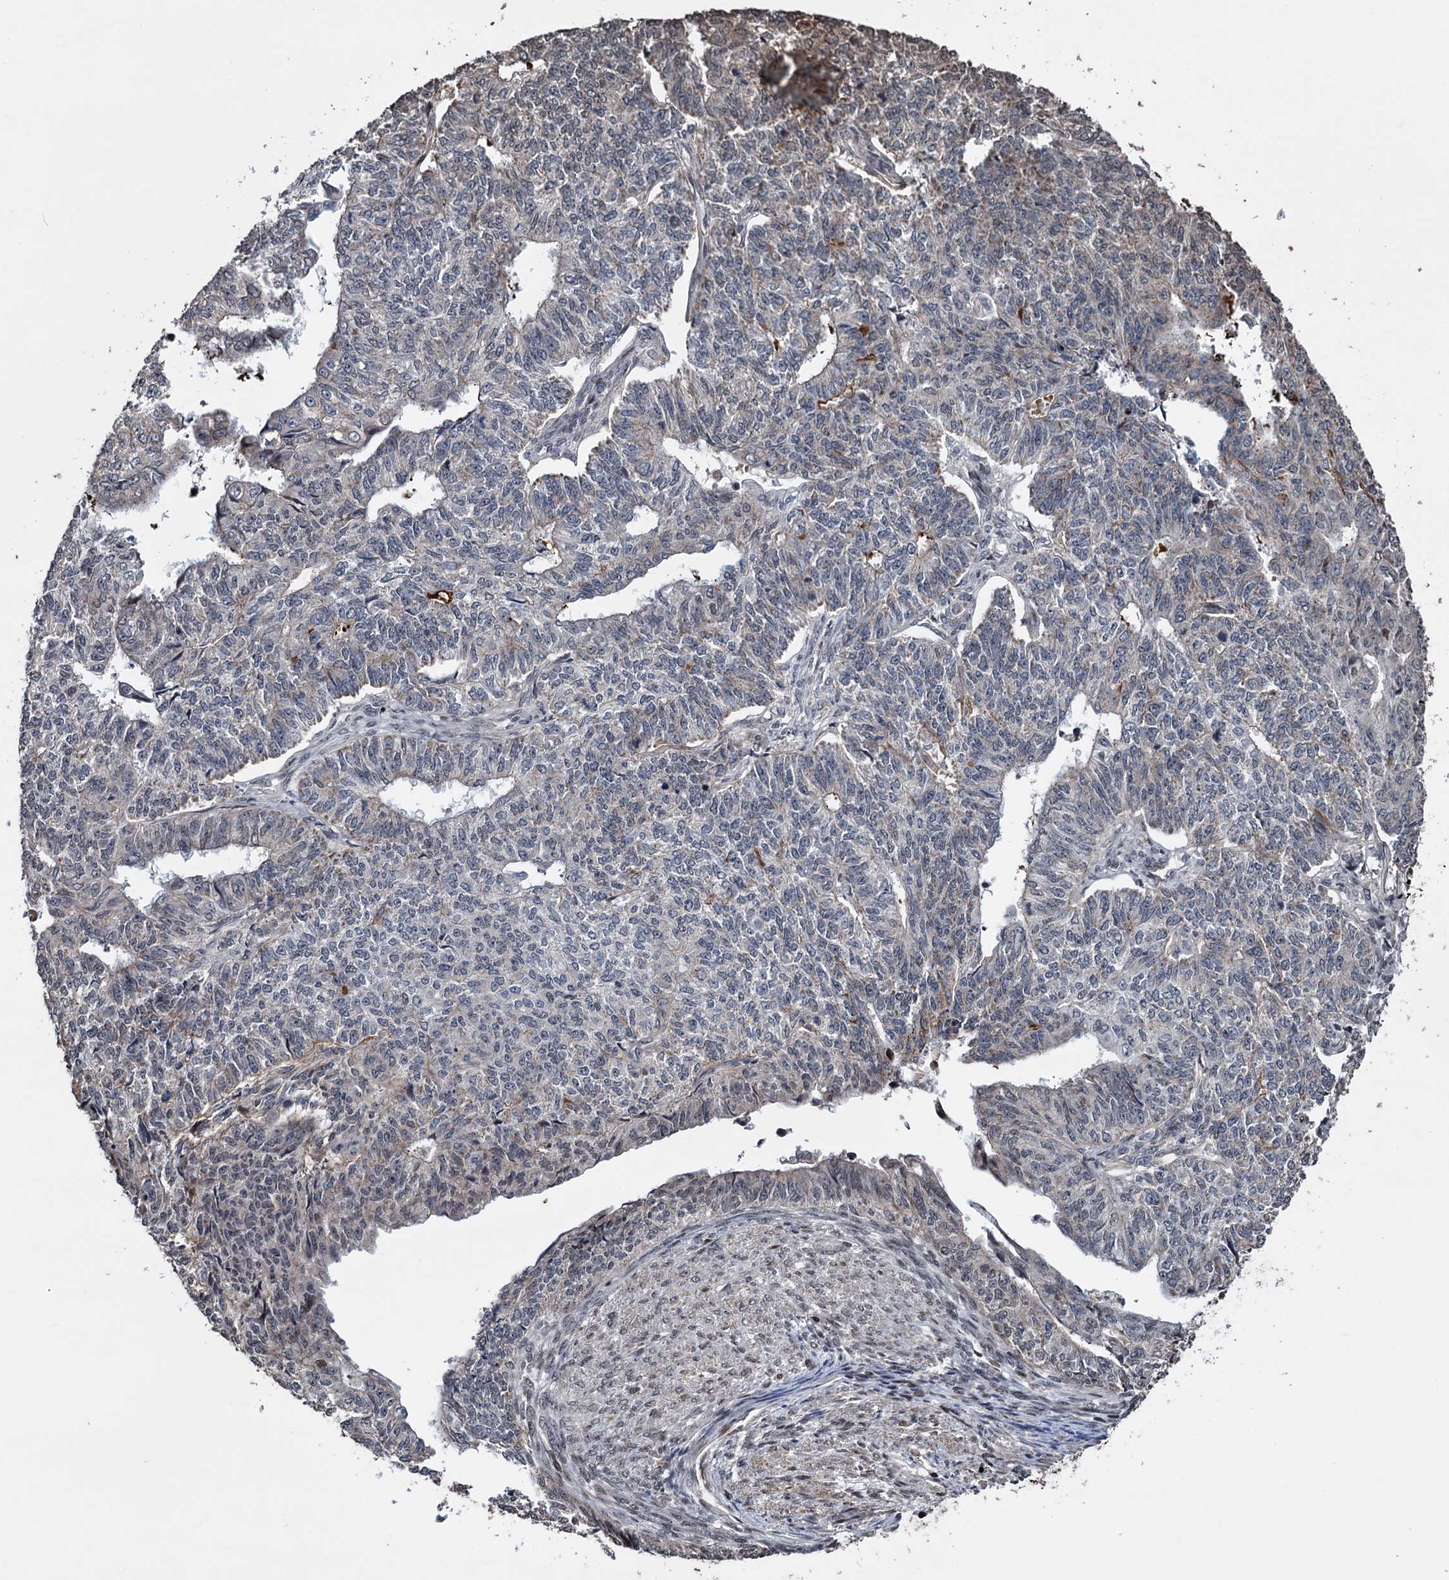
{"staining": {"intensity": "negative", "quantity": "none", "location": "none"}, "tissue": "endometrial cancer", "cell_type": "Tumor cells", "image_type": "cancer", "snomed": [{"axis": "morphology", "description": "Adenocarcinoma, NOS"}, {"axis": "topography", "description": "Endometrium"}], "caption": "An IHC photomicrograph of adenocarcinoma (endometrial) is shown. There is no staining in tumor cells of adenocarcinoma (endometrial).", "gene": "EYA4", "patient": {"sex": "female", "age": 32}}